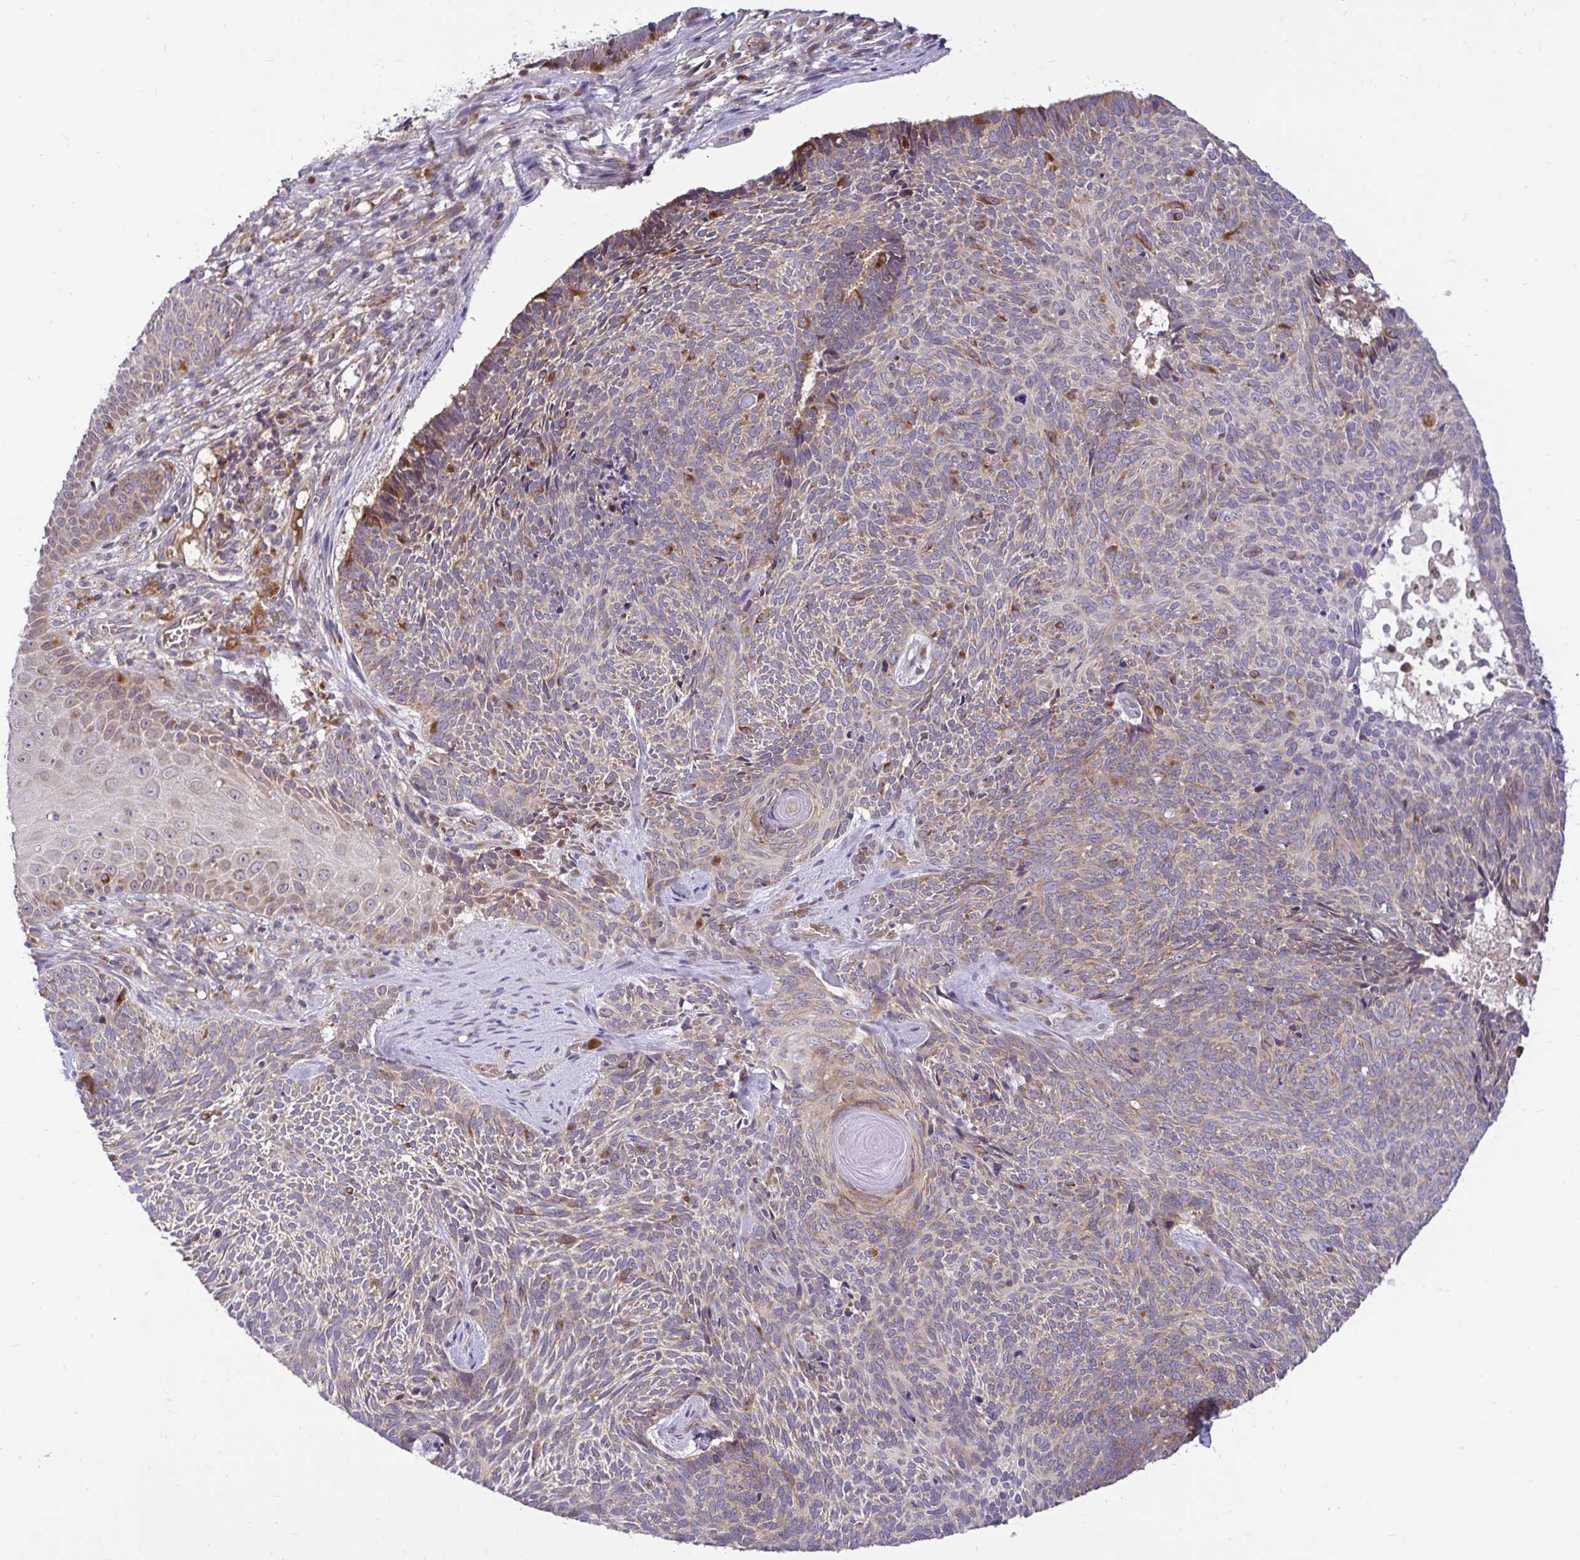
{"staining": {"intensity": "weak", "quantity": "25%-75%", "location": "cytoplasmic/membranous"}, "tissue": "skin cancer", "cell_type": "Tumor cells", "image_type": "cancer", "snomed": [{"axis": "morphology", "description": "Basal cell carcinoma"}, {"axis": "topography", "description": "Skin"}], "caption": "DAB (3,3'-diaminobenzidine) immunohistochemical staining of skin cancer (basal cell carcinoma) displays weak cytoplasmic/membranous protein staining in about 25%-75% of tumor cells. Nuclei are stained in blue.", "gene": "VTI1B", "patient": {"sex": "female", "age": 80}}